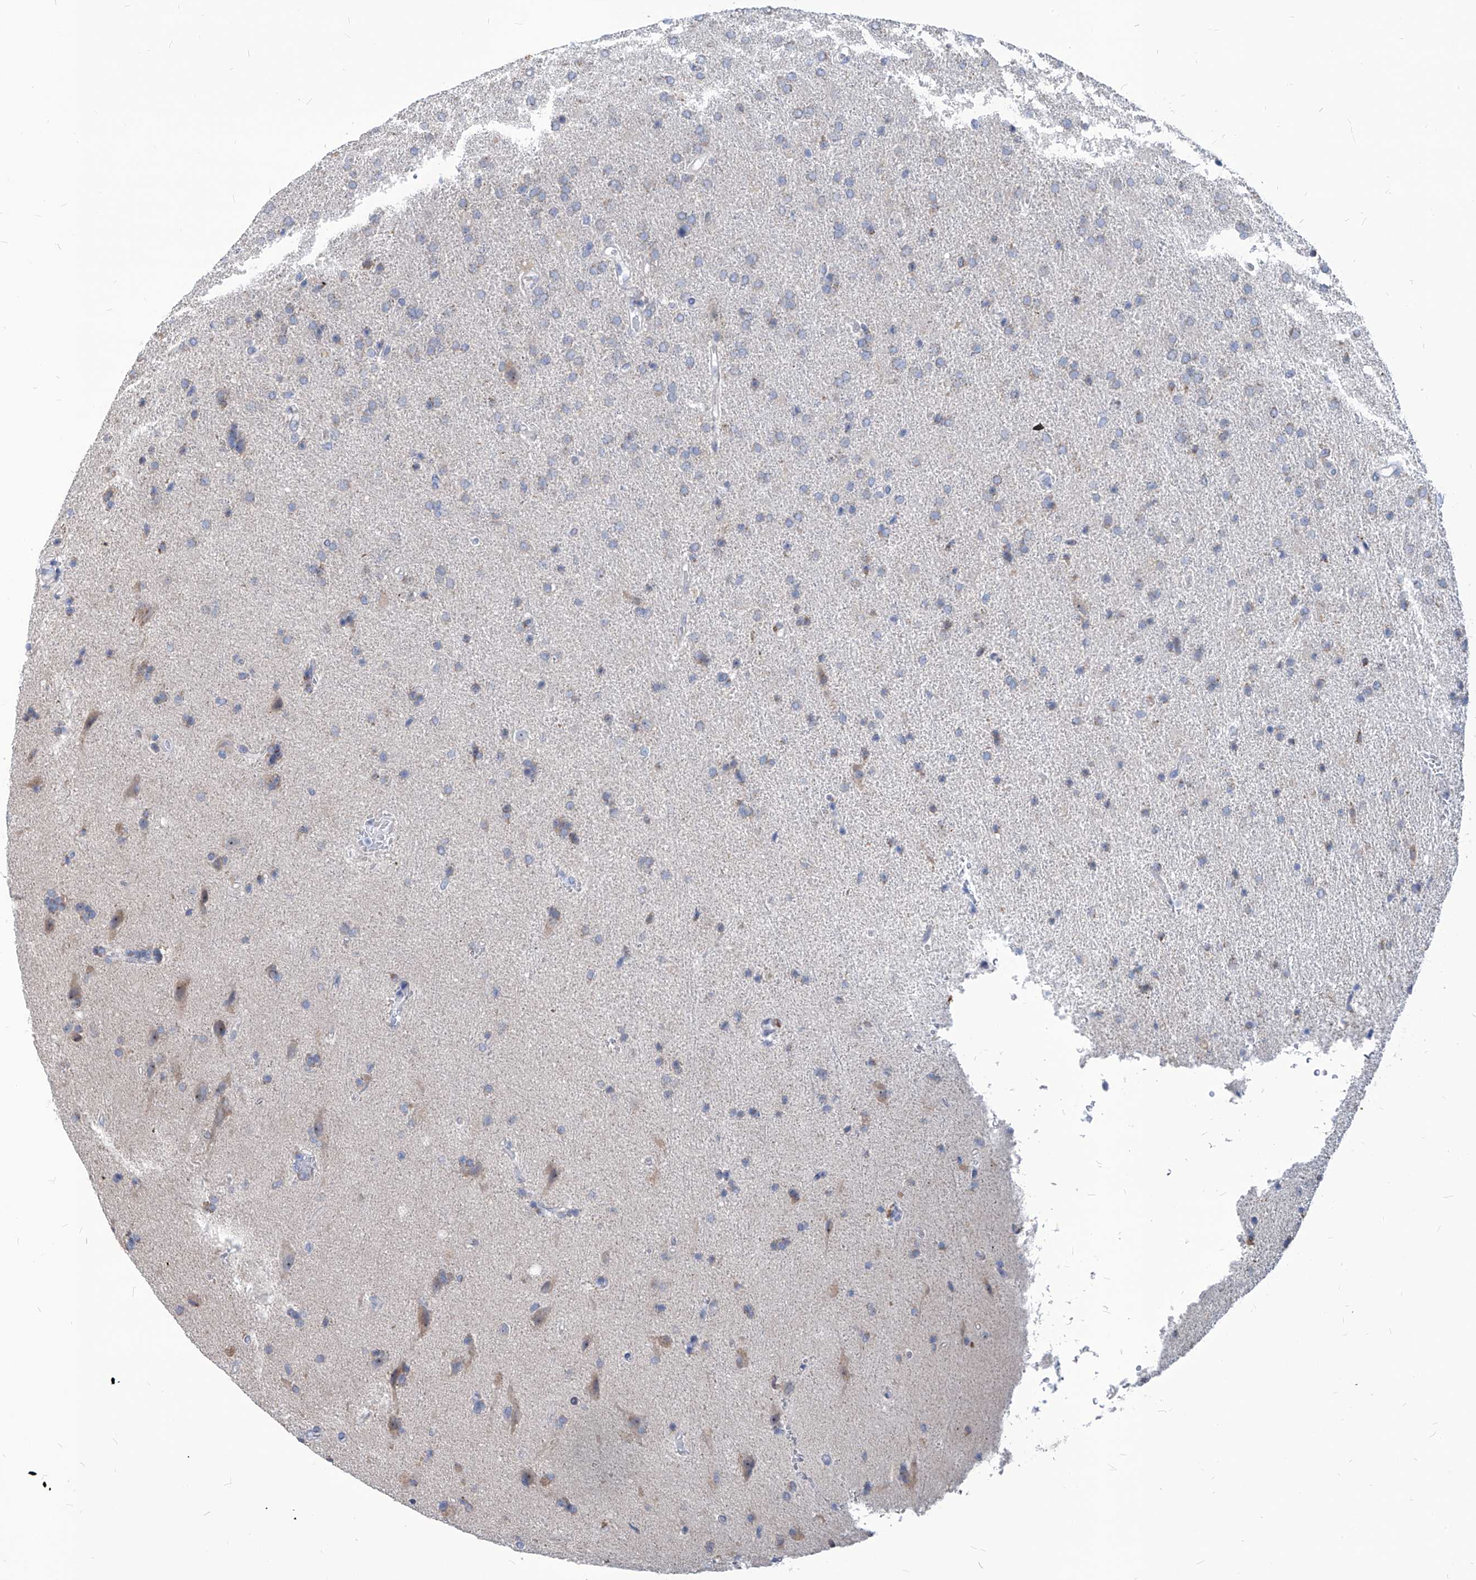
{"staining": {"intensity": "weak", "quantity": "<25%", "location": "cytoplasmic/membranous"}, "tissue": "glioma", "cell_type": "Tumor cells", "image_type": "cancer", "snomed": [{"axis": "morphology", "description": "Glioma, malignant, High grade"}, {"axis": "topography", "description": "Brain"}], "caption": "High magnification brightfield microscopy of glioma stained with DAB (brown) and counterstained with hematoxylin (blue): tumor cells show no significant positivity.", "gene": "AGPS", "patient": {"sex": "male", "age": 72}}